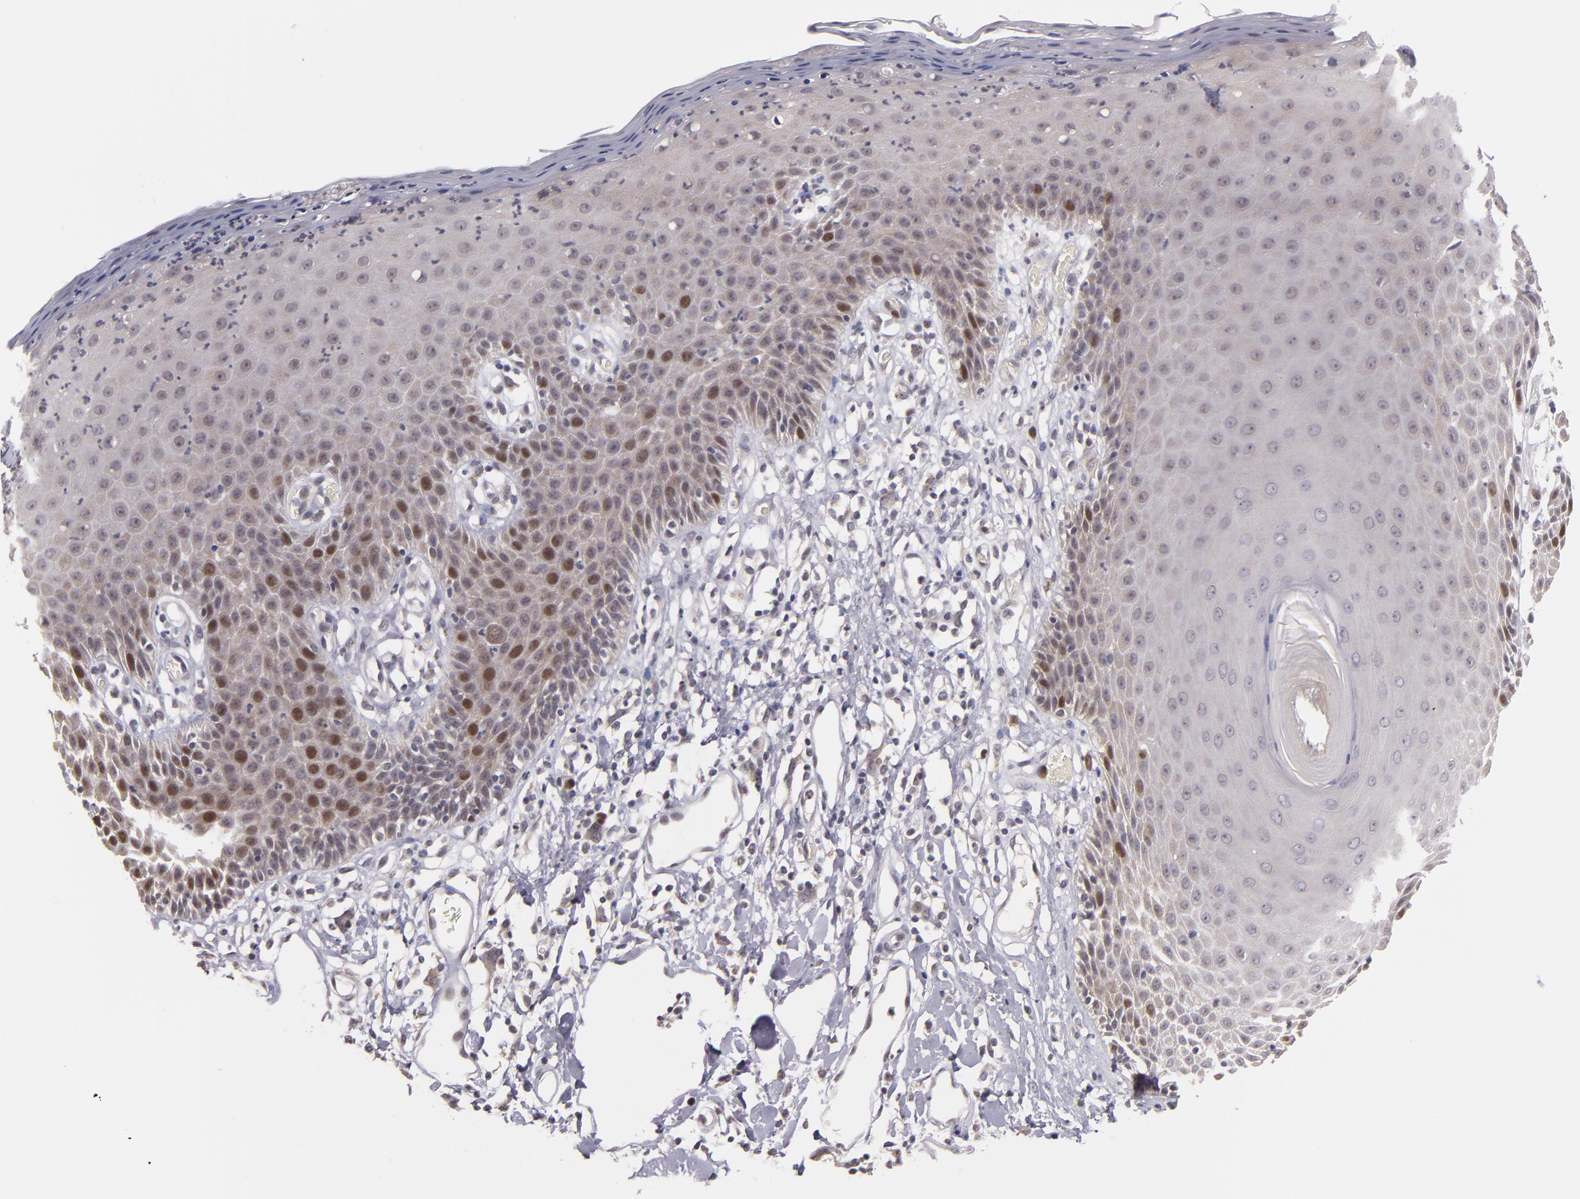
{"staining": {"intensity": "strong", "quantity": "25%-75%", "location": "nuclear"}, "tissue": "skin", "cell_type": "Epidermal cells", "image_type": "normal", "snomed": [{"axis": "morphology", "description": "Normal tissue, NOS"}, {"axis": "topography", "description": "Vulva"}, {"axis": "topography", "description": "Peripheral nerve tissue"}], "caption": "A histopathology image showing strong nuclear positivity in approximately 25%-75% of epidermal cells in normal skin, as visualized by brown immunohistochemical staining.", "gene": "CDC7", "patient": {"sex": "female", "age": 68}}